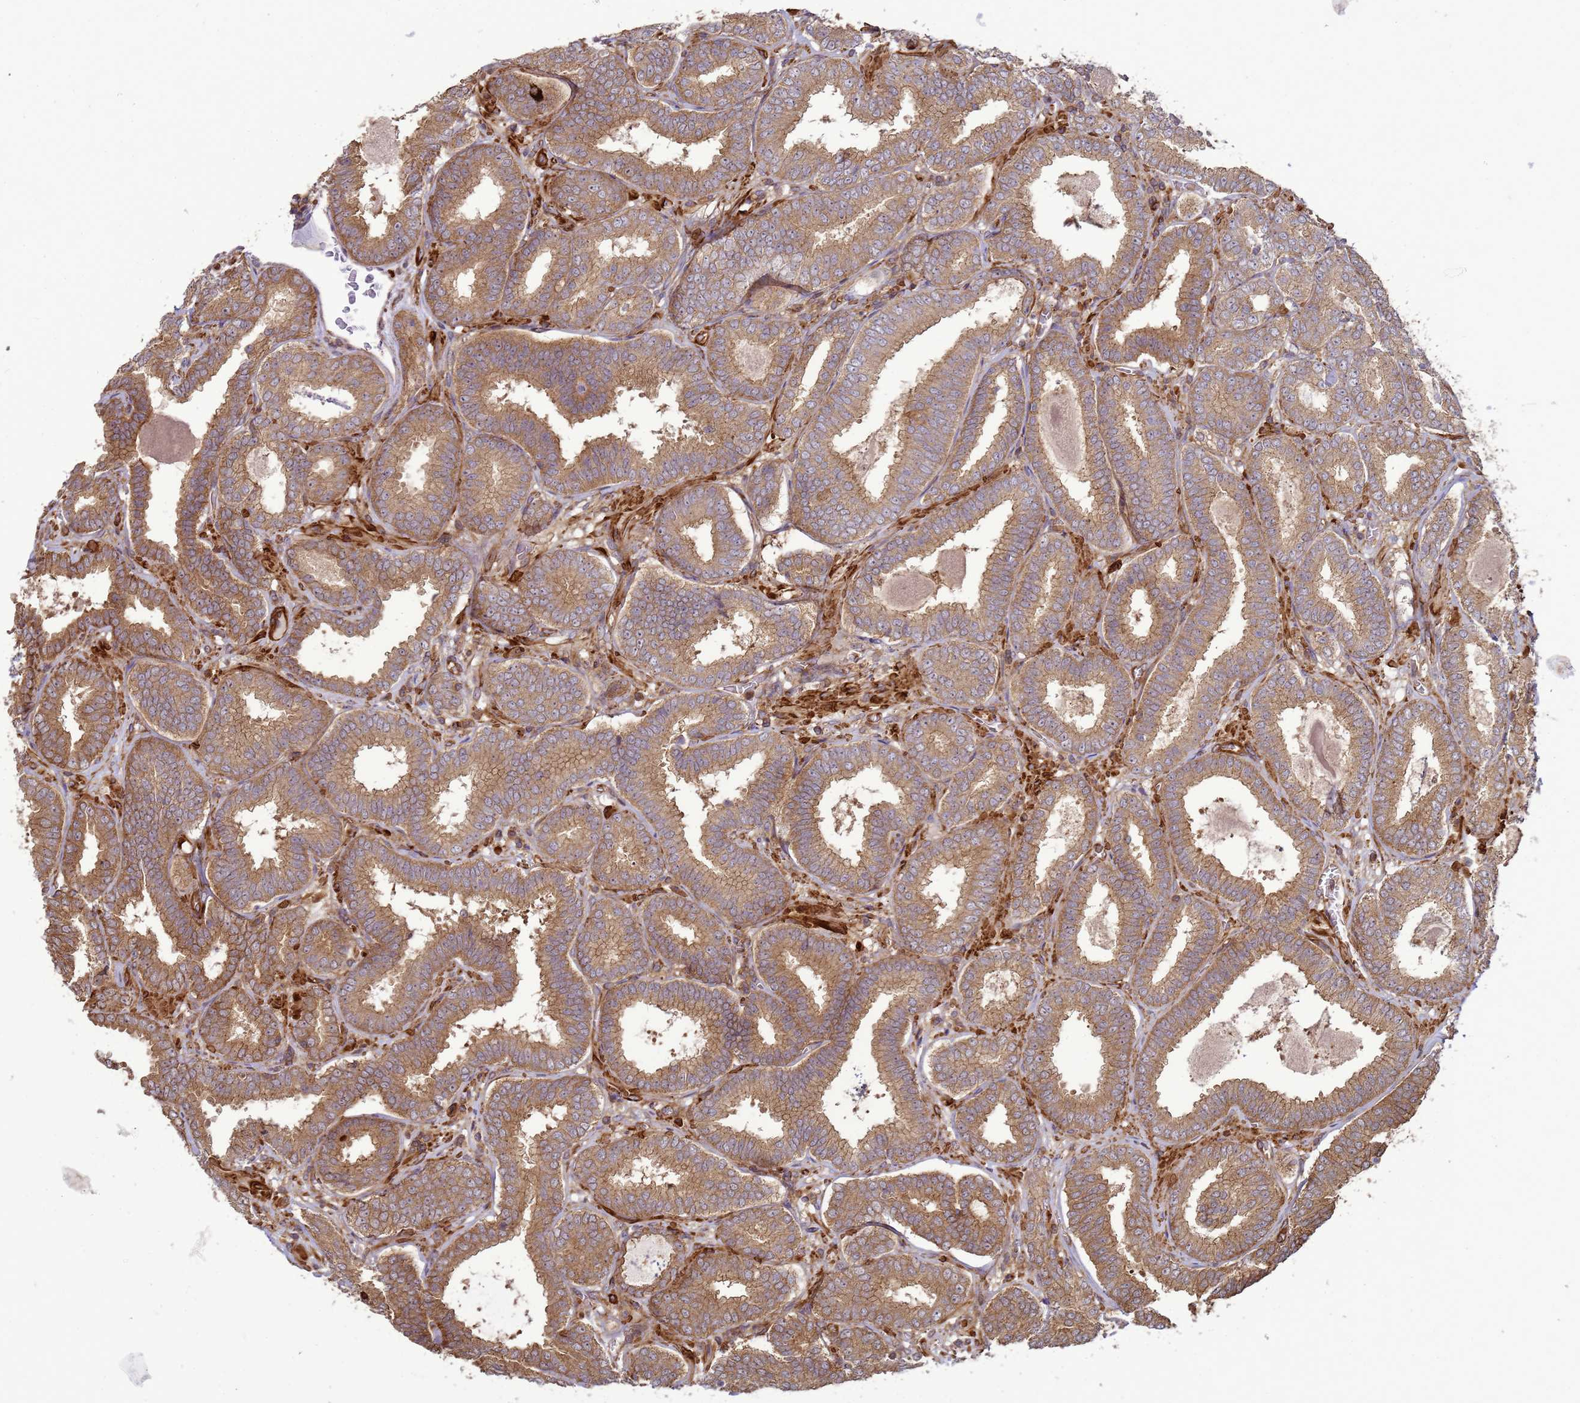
{"staining": {"intensity": "moderate", "quantity": ">75%", "location": "cytoplasmic/membranous"}, "tissue": "prostate cancer", "cell_type": "Tumor cells", "image_type": "cancer", "snomed": [{"axis": "morphology", "description": "Adenocarcinoma, High grade"}, {"axis": "topography", "description": "Prostate"}], "caption": "Immunohistochemical staining of high-grade adenocarcinoma (prostate) displays medium levels of moderate cytoplasmic/membranous protein expression in approximately >75% of tumor cells. (DAB (3,3'-diaminobenzidine) IHC with brightfield microscopy, high magnification).", "gene": "CNOT1", "patient": {"sex": "male", "age": 72}}